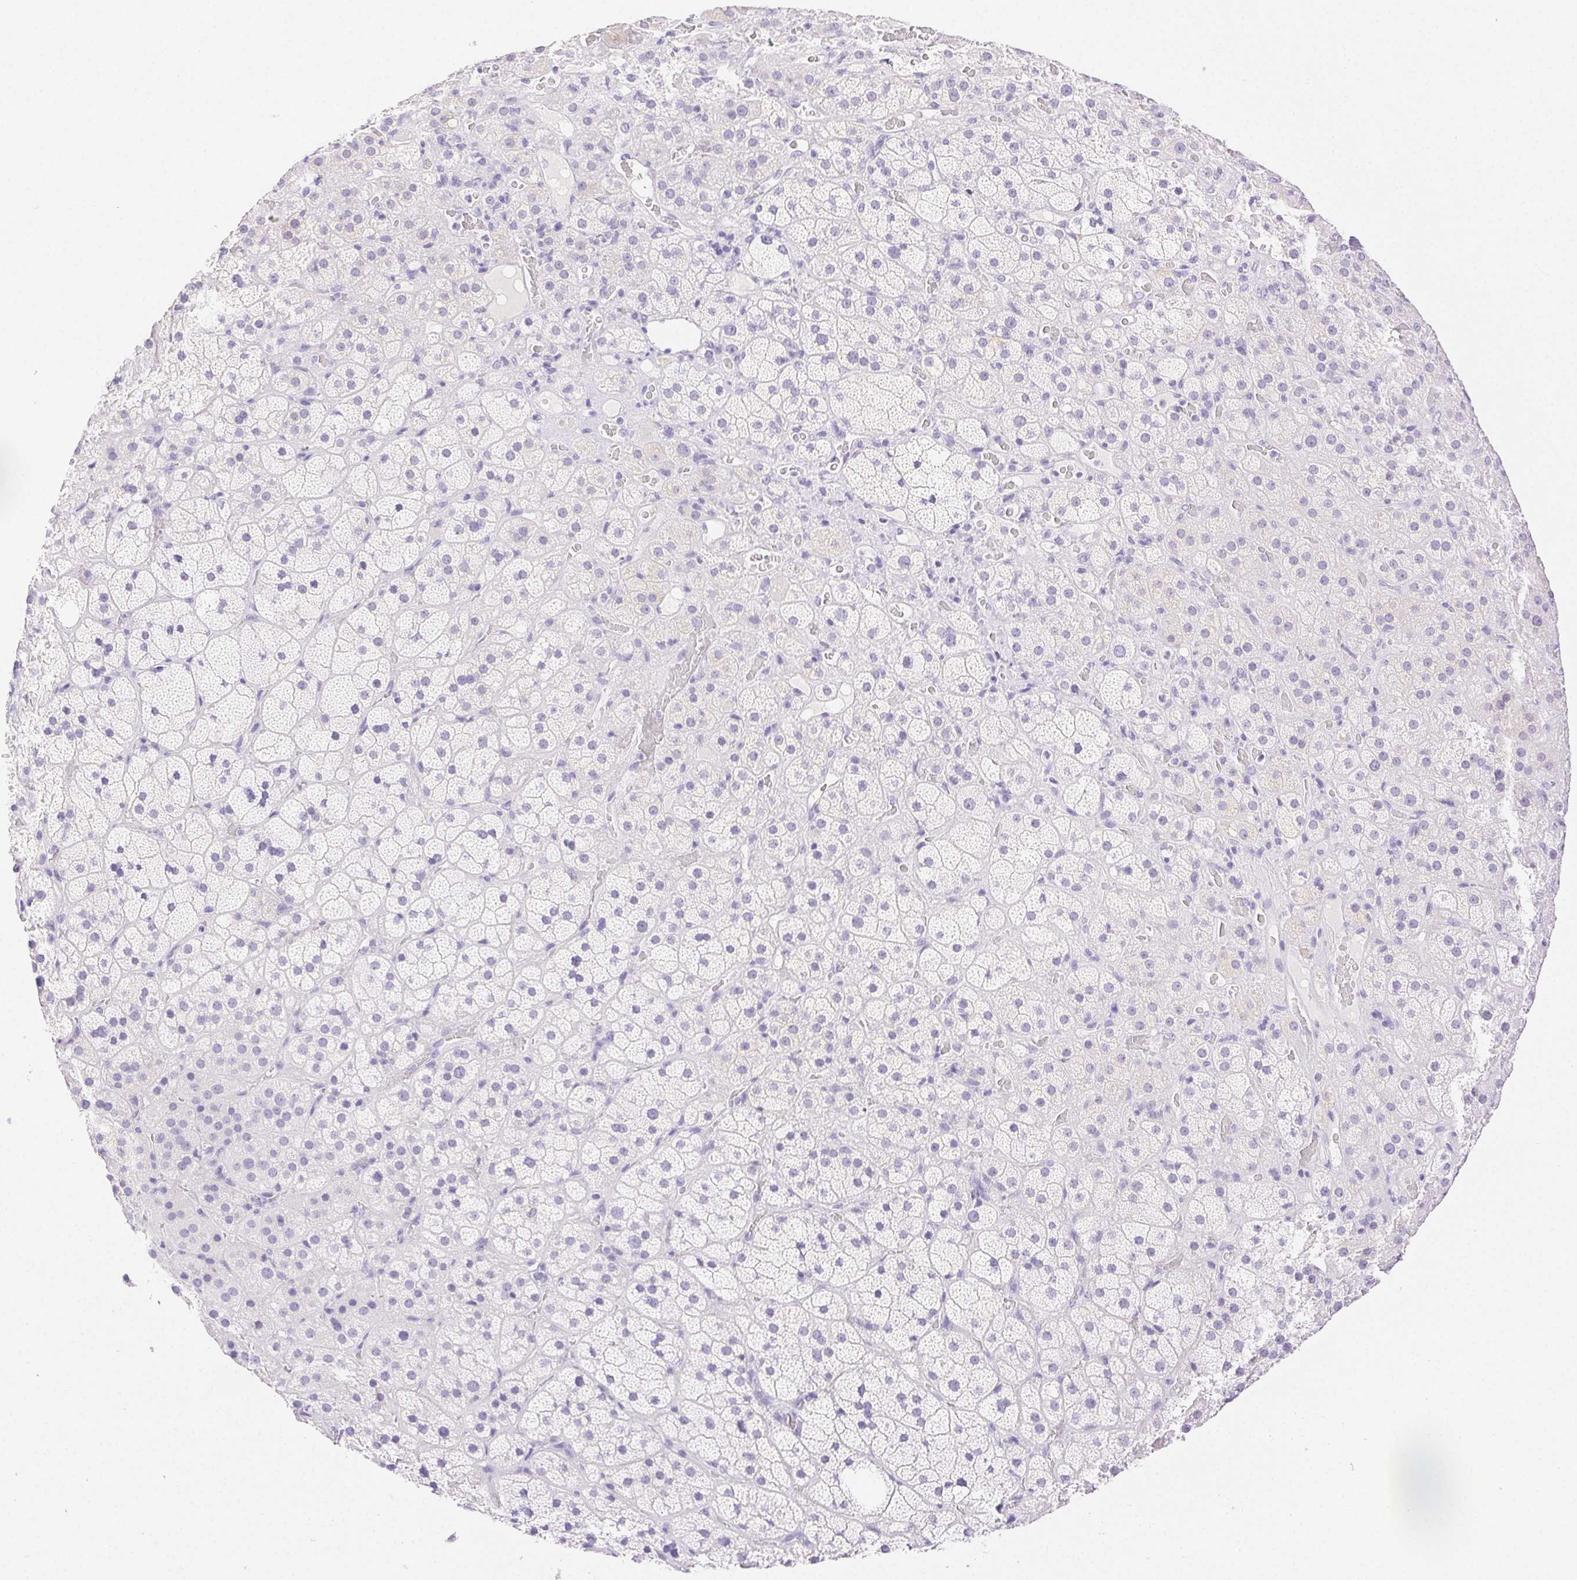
{"staining": {"intensity": "negative", "quantity": "none", "location": "none"}, "tissue": "adrenal gland", "cell_type": "Glandular cells", "image_type": "normal", "snomed": [{"axis": "morphology", "description": "Normal tissue, NOS"}, {"axis": "topography", "description": "Adrenal gland"}], "caption": "An immunohistochemistry (IHC) photomicrograph of normal adrenal gland is shown. There is no staining in glandular cells of adrenal gland.", "gene": "SPACA4", "patient": {"sex": "male", "age": 57}}